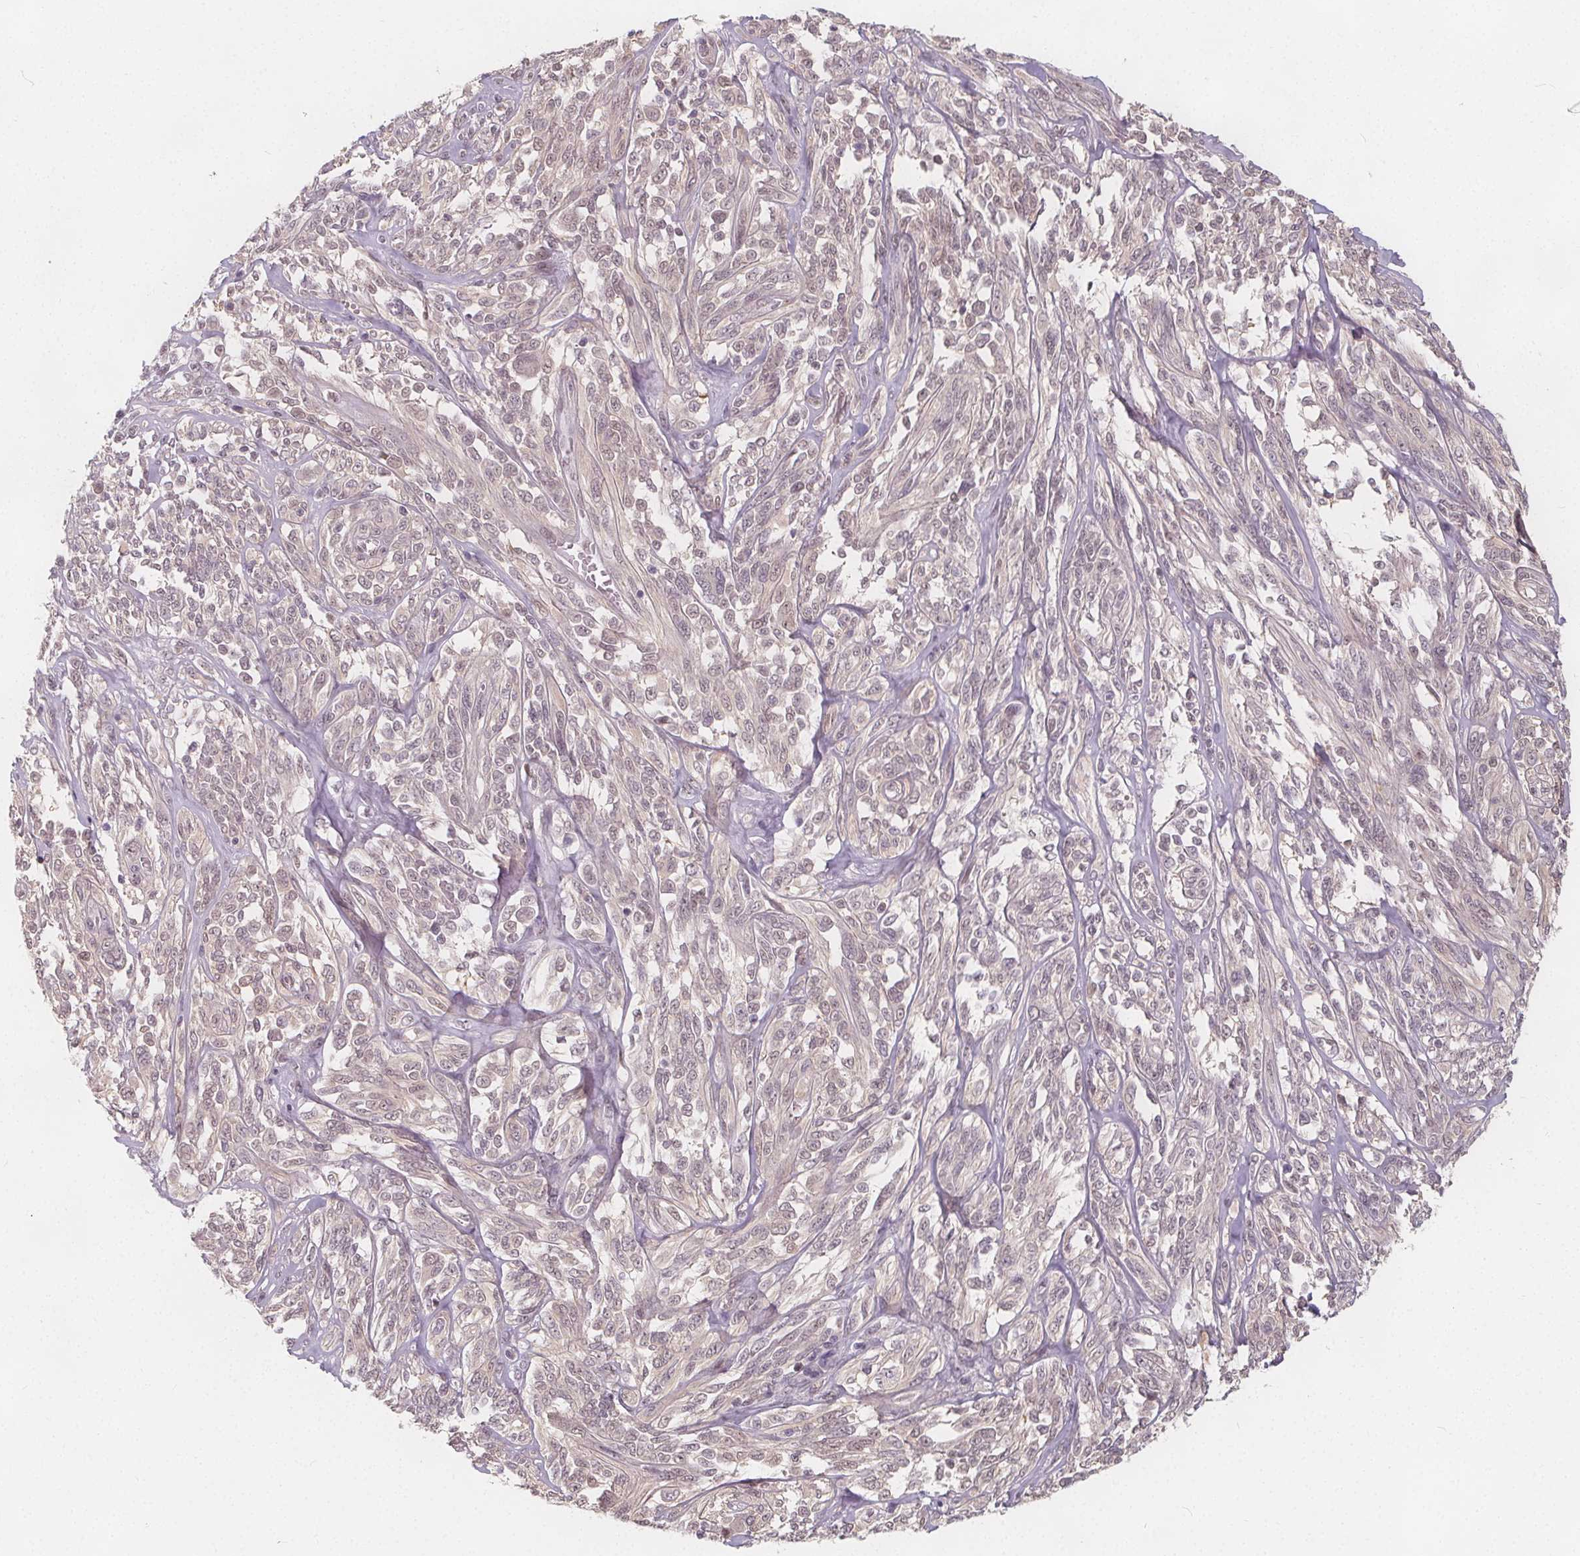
{"staining": {"intensity": "weak", "quantity": ">75%", "location": "cytoplasmic/membranous"}, "tissue": "melanoma", "cell_type": "Tumor cells", "image_type": "cancer", "snomed": [{"axis": "morphology", "description": "Malignant melanoma, NOS"}, {"axis": "topography", "description": "Skin"}], "caption": "Approximately >75% of tumor cells in melanoma show weak cytoplasmic/membranous protein expression as visualized by brown immunohistochemical staining.", "gene": "DRC3", "patient": {"sex": "female", "age": 91}}